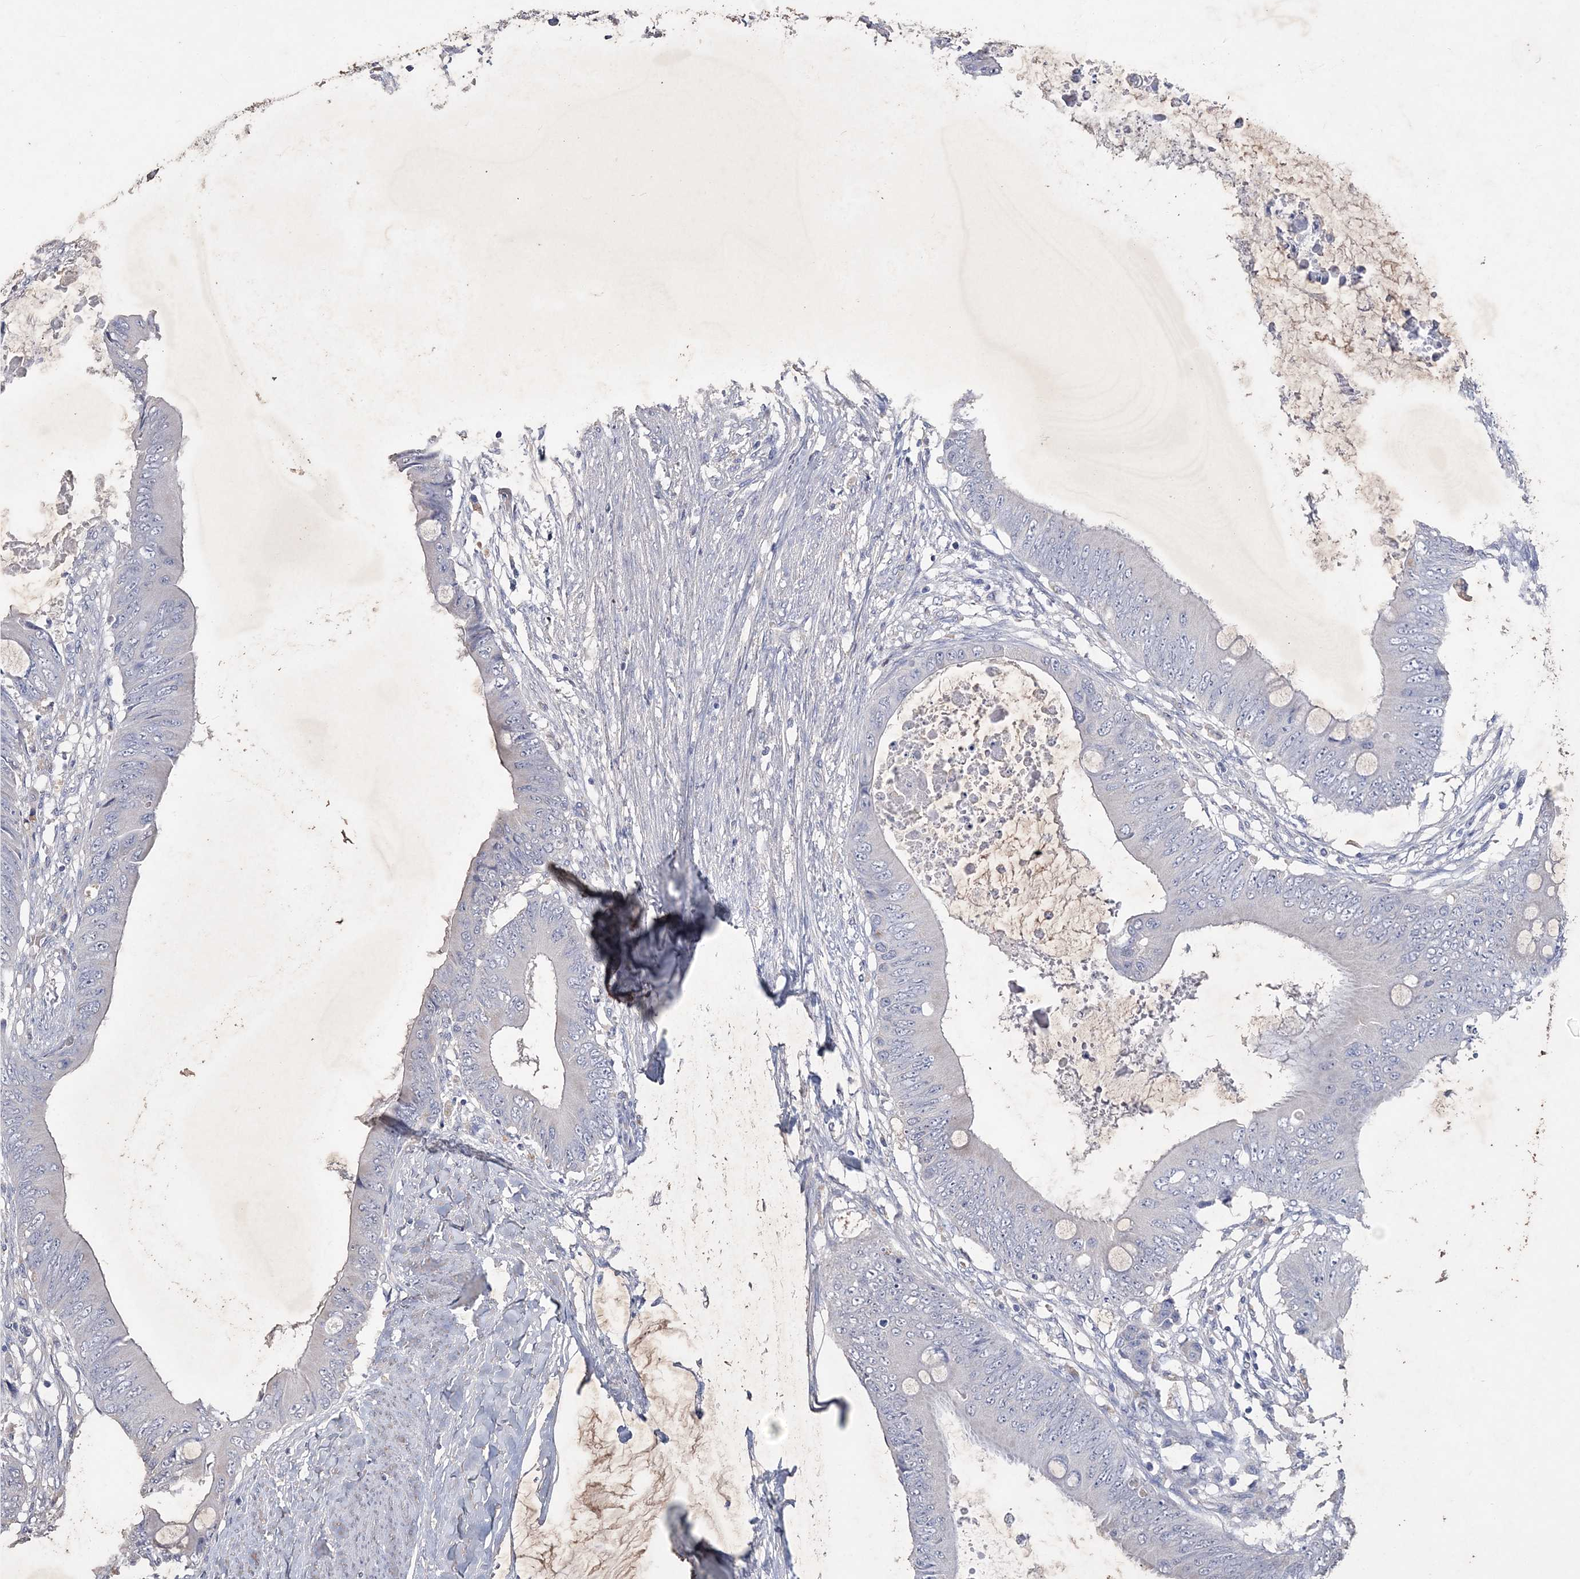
{"staining": {"intensity": "negative", "quantity": "none", "location": "none"}, "tissue": "colorectal cancer", "cell_type": "Tumor cells", "image_type": "cancer", "snomed": [{"axis": "morphology", "description": "Normal tissue, NOS"}, {"axis": "morphology", "description": "Adenocarcinoma, NOS"}, {"axis": "topography", "description": "Rectum"}, {"axis": "topography", "description": "Peripheral nerve tissue"}], "caption": "Image shows no protein expression in tumor cells of colorectal adenocarcinoma tissue.", "gene": "COPS8", "patient": {"sex": "female", "age": 77}}